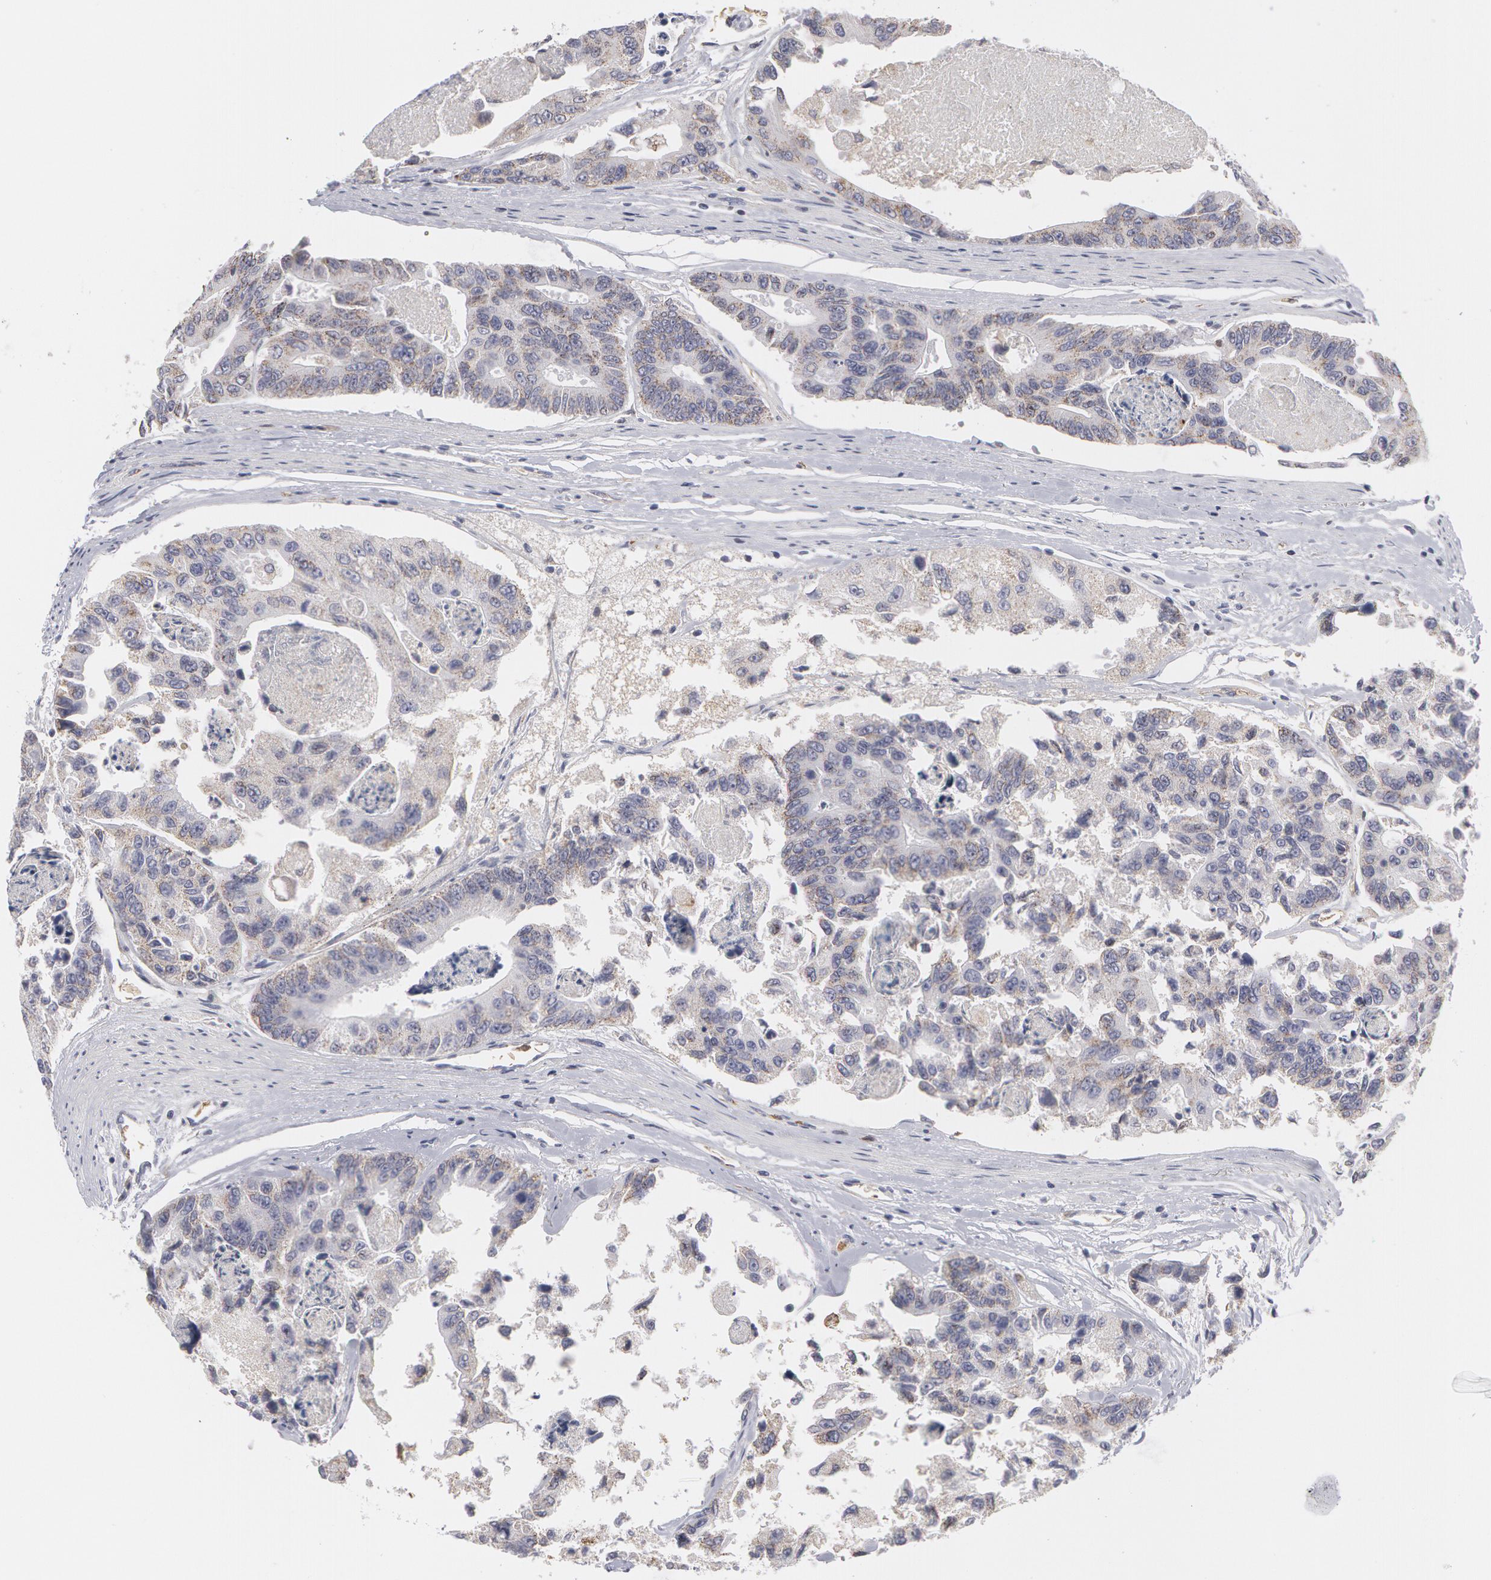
{"staining": {"intensity": "weak", "quantity": ">75%", "location": "cytoplasmic/membranous"}, "tissue": "colorectal cancer", "cell_type": "Tumor cells", "image_type": "cancer", "snomed": [{"axis": "morphology", "description": "Adenocarcinoma, NOS"}, {"axis": "topography", "description": "Colon"}], "caption": "High-power microscopy captured an immunohistochemistry micrograph of colorectal cancer, revealing weak cytoplasmic/membranous expression in about >75% of tumor cells. The staining was performed using DAB to visualize the protein expression in brown, while the nuclei were stained in blue with hematoxylin (Magnification: 20x).", "gene": "CAT", "patient": {"sex": "female", "age": 86}}